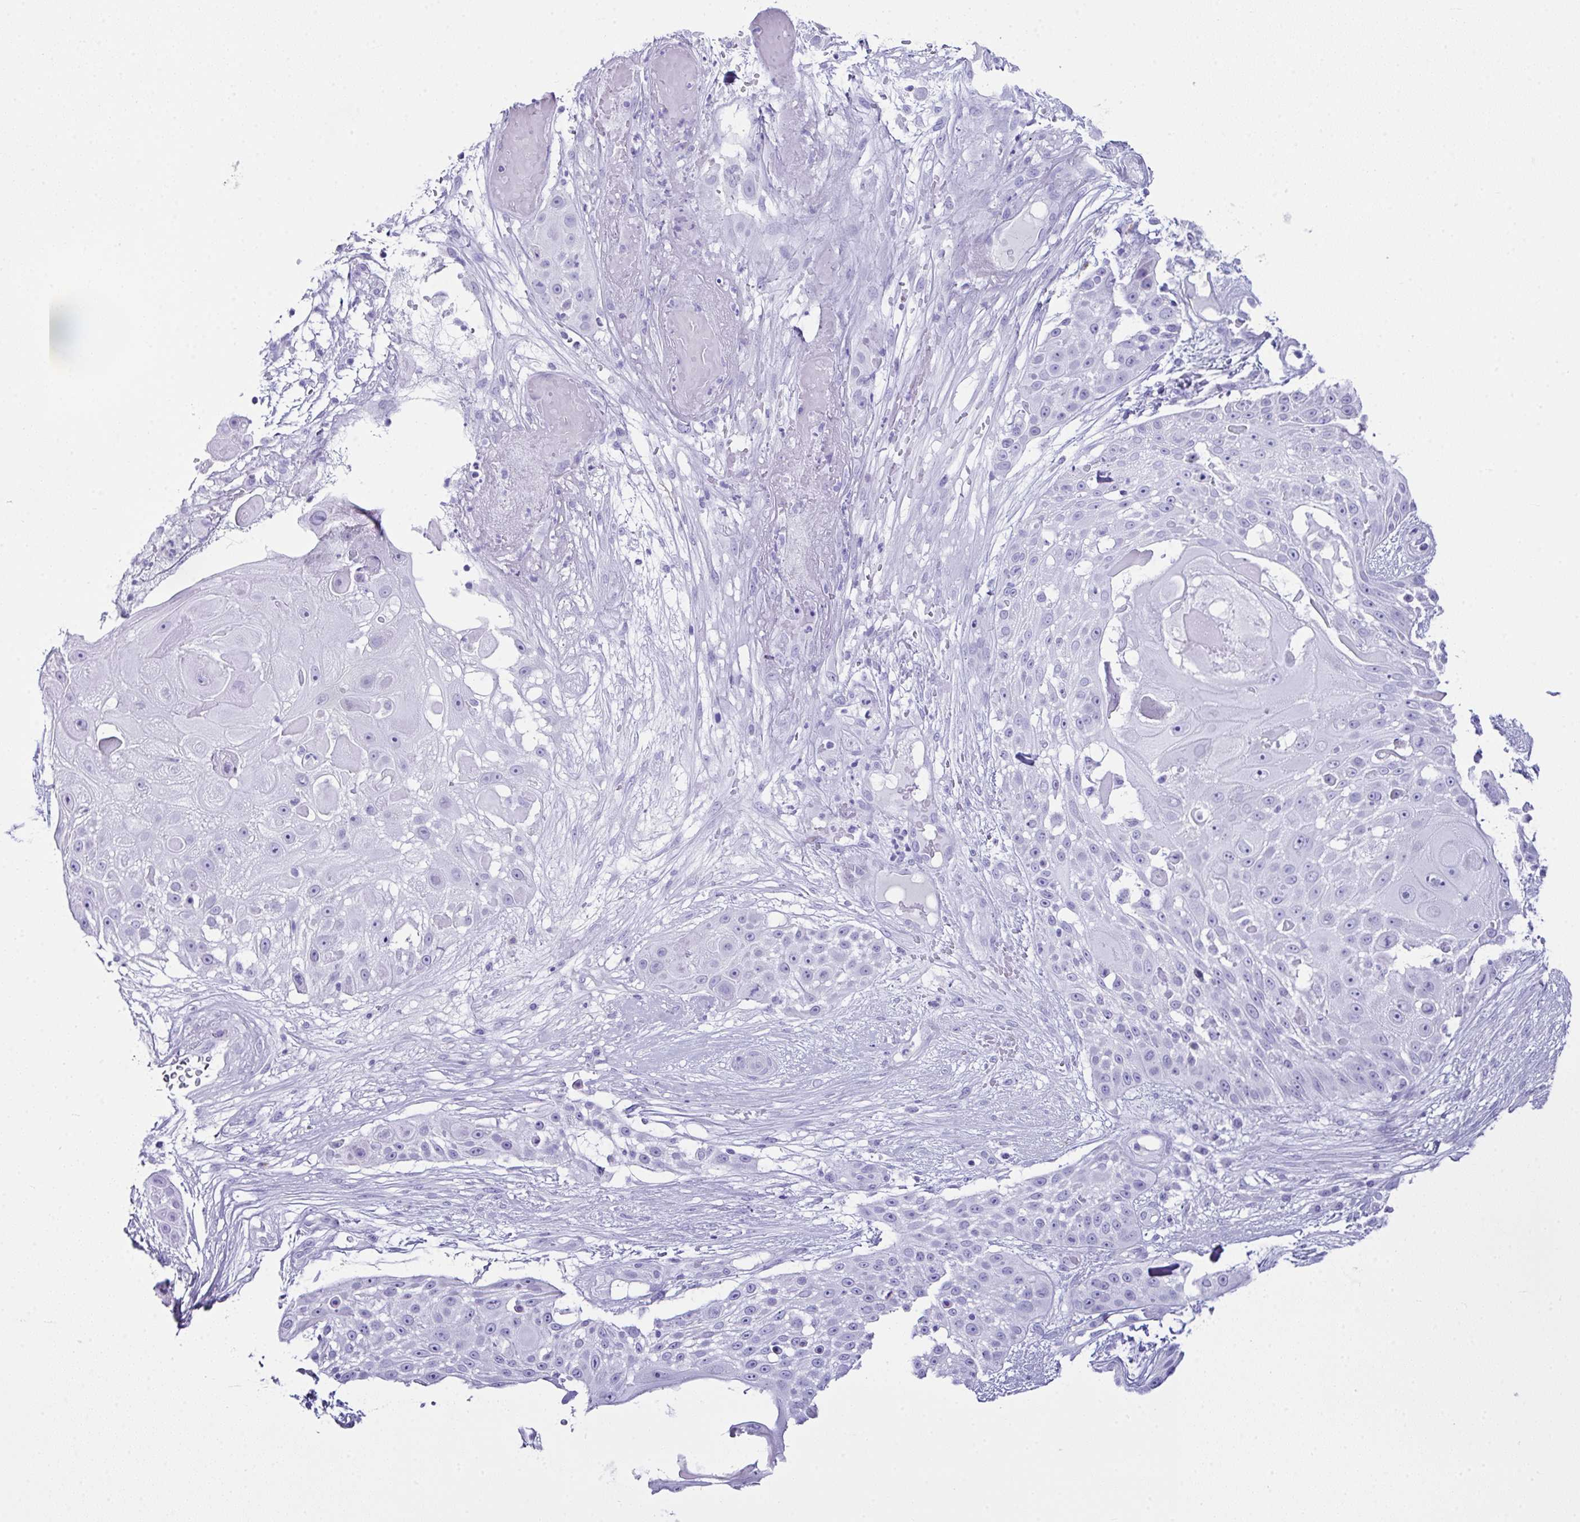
{"staining": {"intensity": "negative", "quantity": "none", "location": "none"}, "tissue": "skin cancer", "cell_type": "Tumor cells", "image_type": "cancer", "snomed": [{"axis": "morphology", "description": "Squamous cell carcinoma, NOS"}, {"axis": "topography", "description": "Skin"}], "caption": "This is an immunohistochemistry (IHC) photomicrograph of squamous cell carcinoma (skin). There is no staining in tumor cells.", "gene": "LGALS4", "patient": {"sex": "female", "age": 86}}